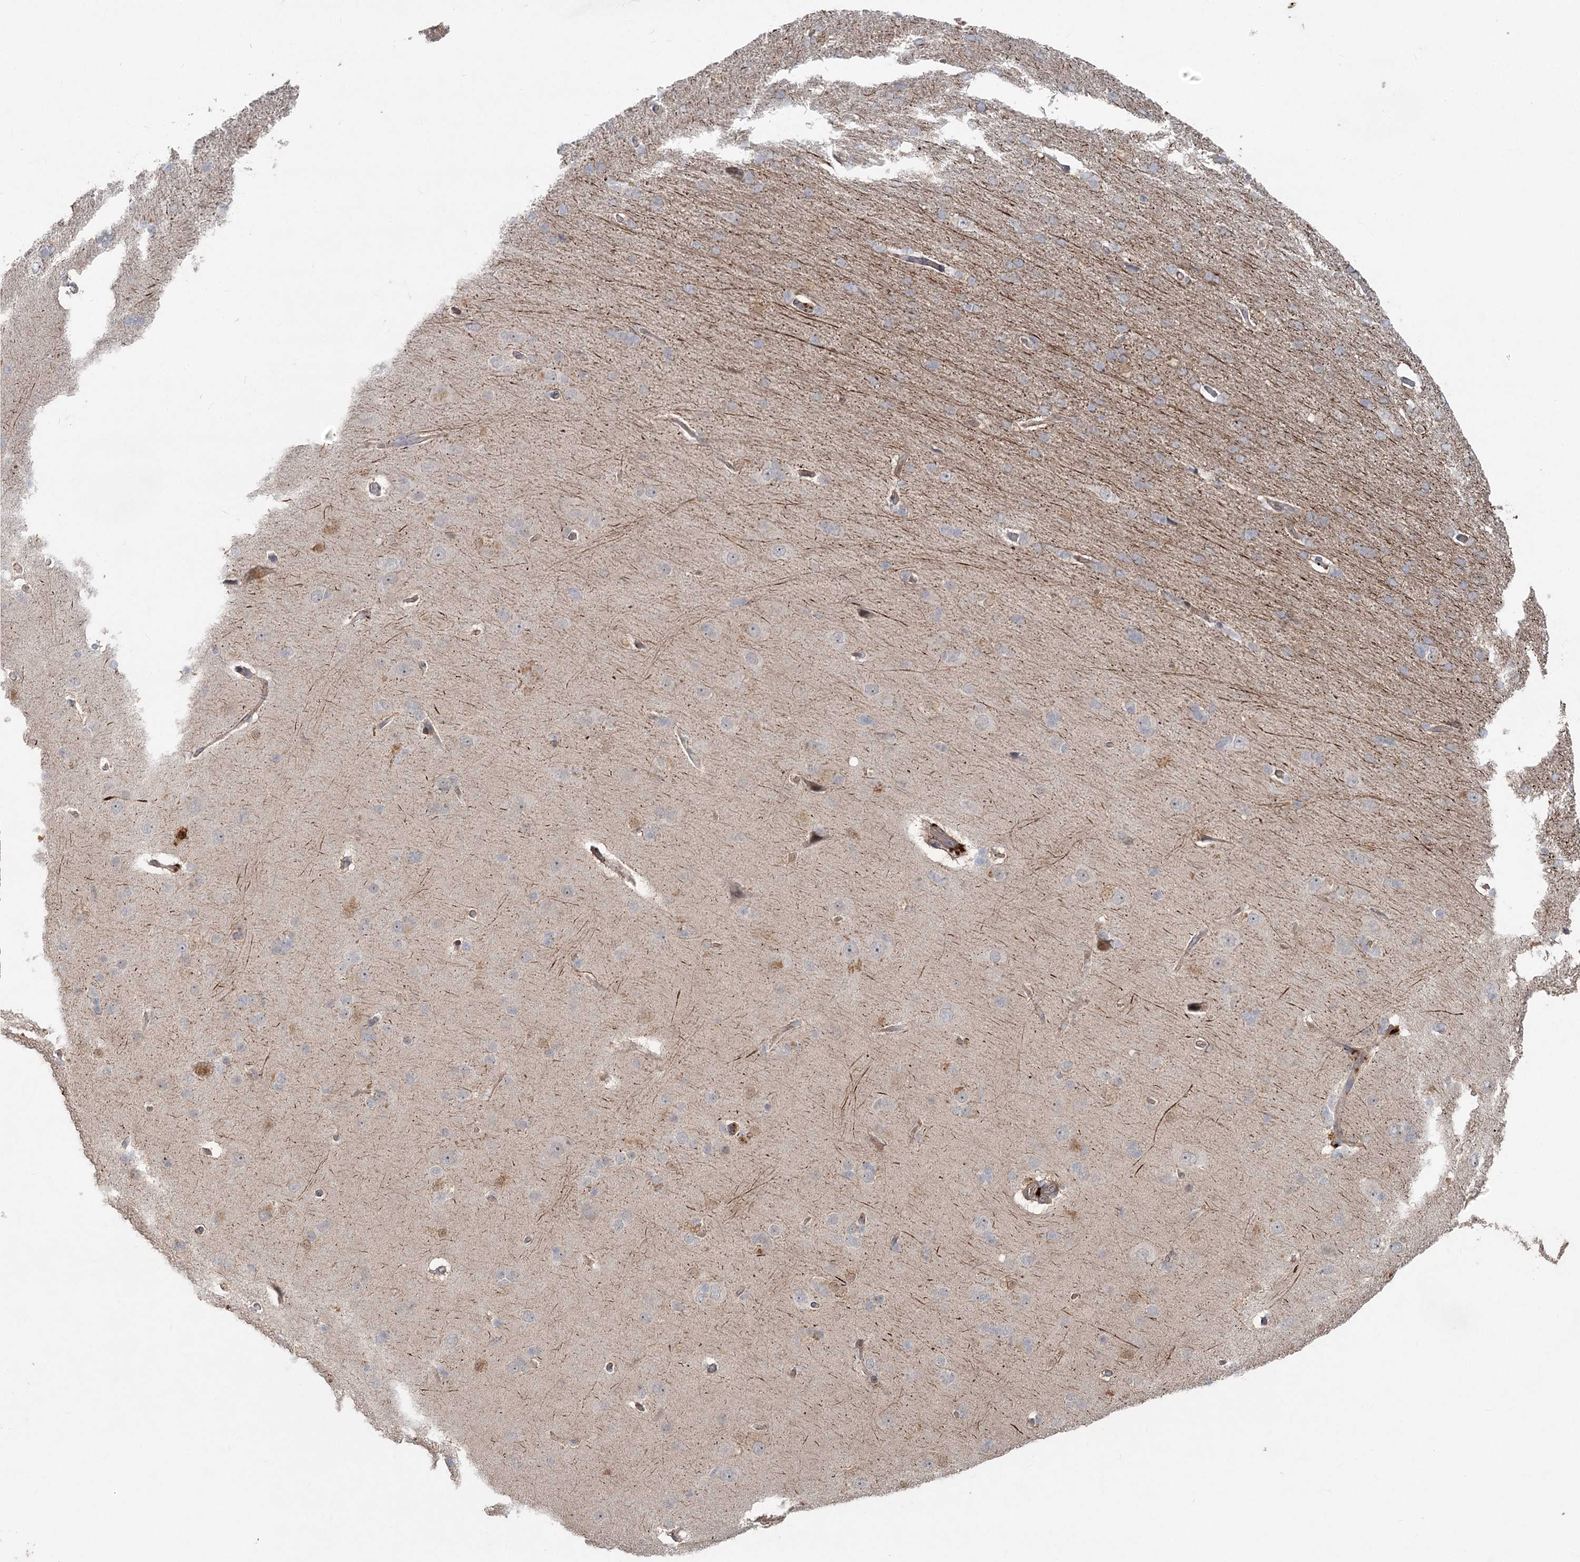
{"staining": {"intensity": "negative", "quantity": "none", "location": "none"}, "tissue": "cerebral cortex", "cell_type": "Endothelial cells", "image_type": "normal", "snomed": [{"axis": "morphology", "description": "Normal tissue, NOS"}, {"axis": "topography", "description": "Cerebral cortex"}], "caption": "The photomicrograph demonstrates no significant expression in endothelial cells of cerebral cortex.", "gene": "LRP2BP", "patient": {"sex": "male", "age": 62}}